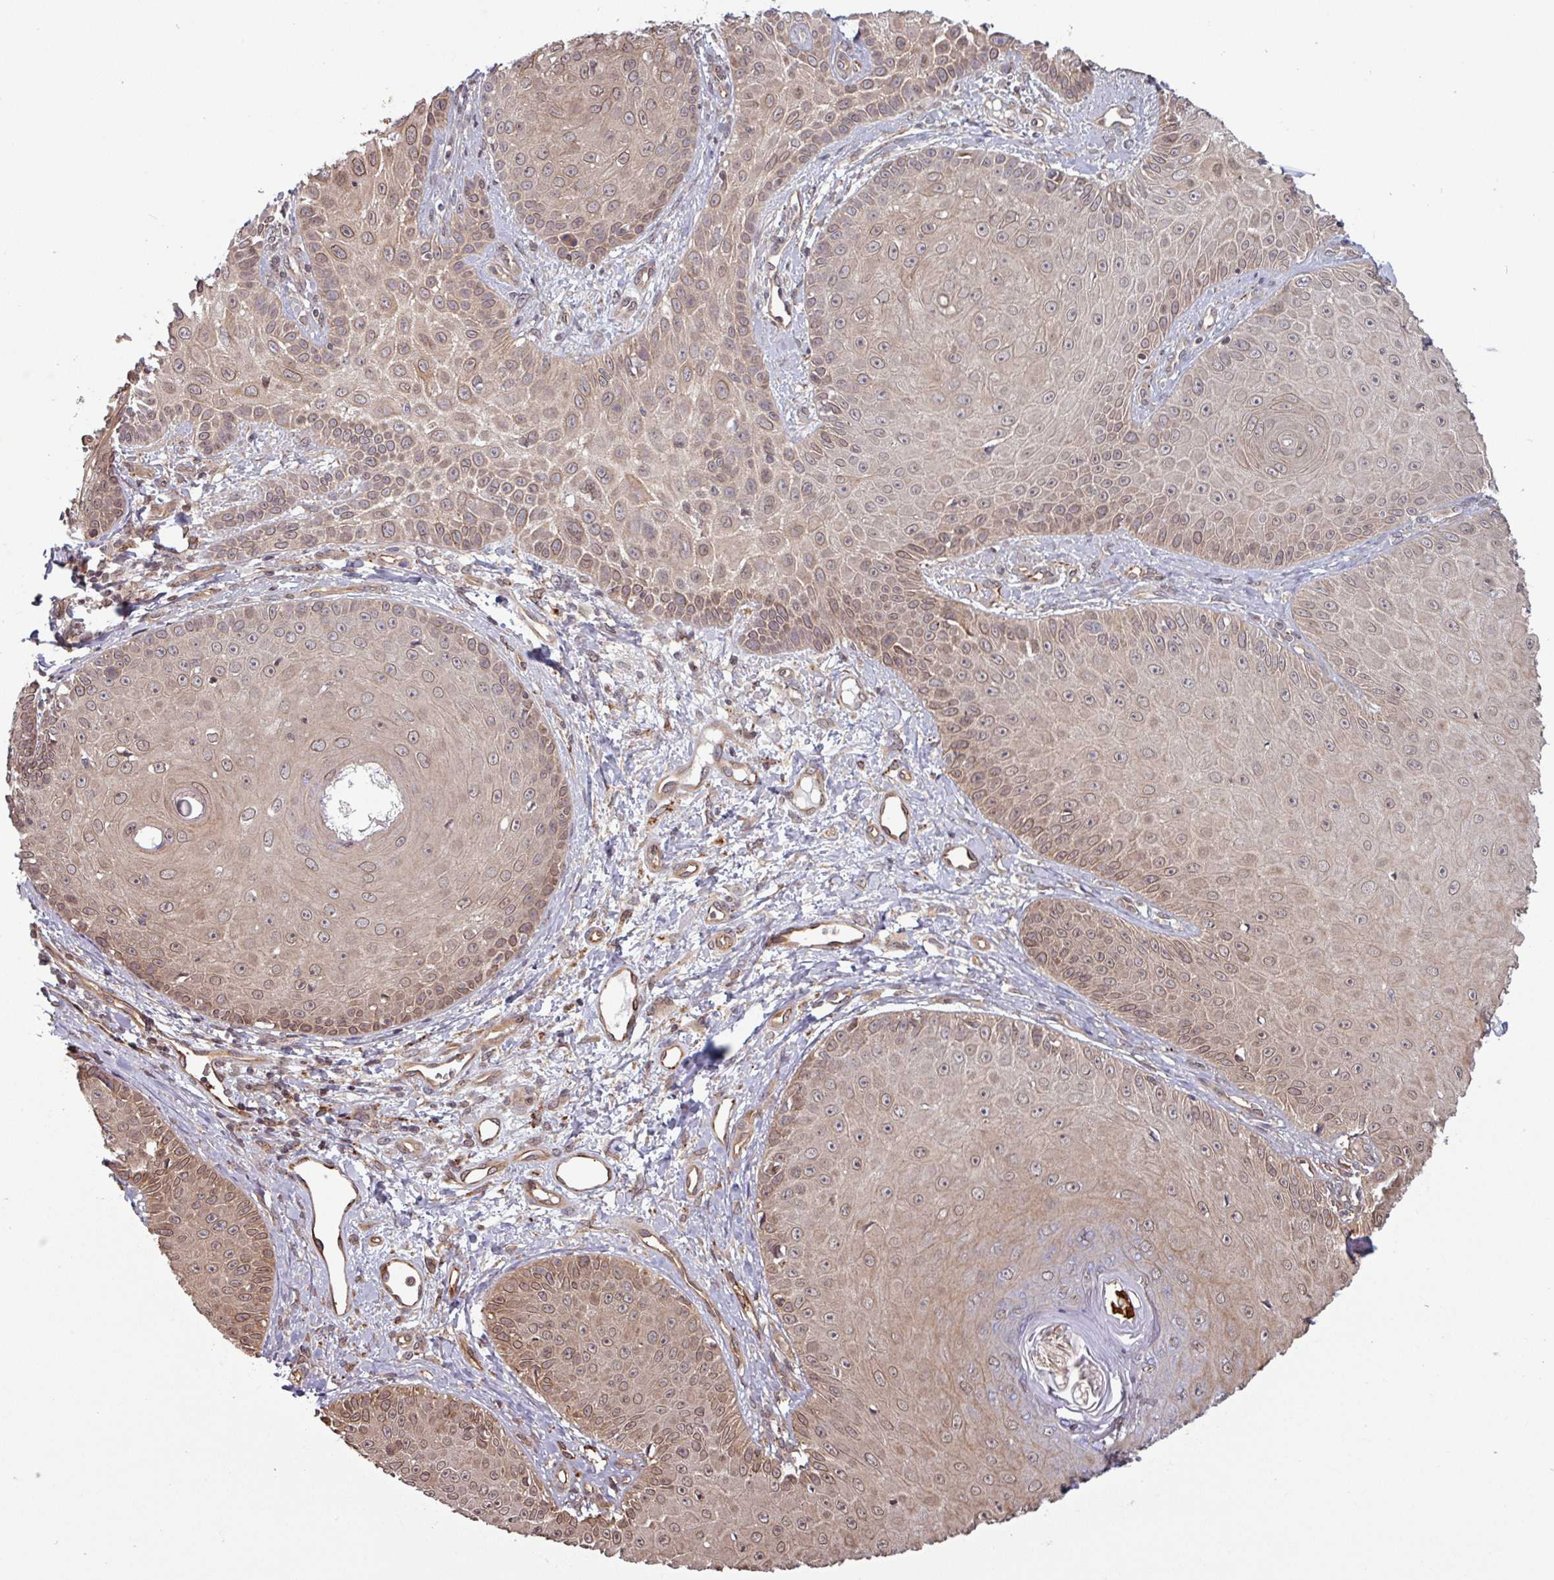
{"staining": {"intensity": "weak", "quantity": ">75%", "location": "cytoplasmic/membranous,nuclear"}, "tissue": "skin cancer", "cell_type": "Tumor cells", "image_type": "cancer", "snomed": [{"axis": "morphology", "description": "Squamous cell carcinoma, NOS"}, {"axis": "topography", "description": "Skin"}], "caption": "This is an image of immunohistochemistry (IHC) staining of squamous cell carcinoma (skin), which shows weak staining in the cytoplasmic/membranous and nuclear of tumor cells.", "gene": "RBM4B", "patient": {"sex": "male", "age": 86}}